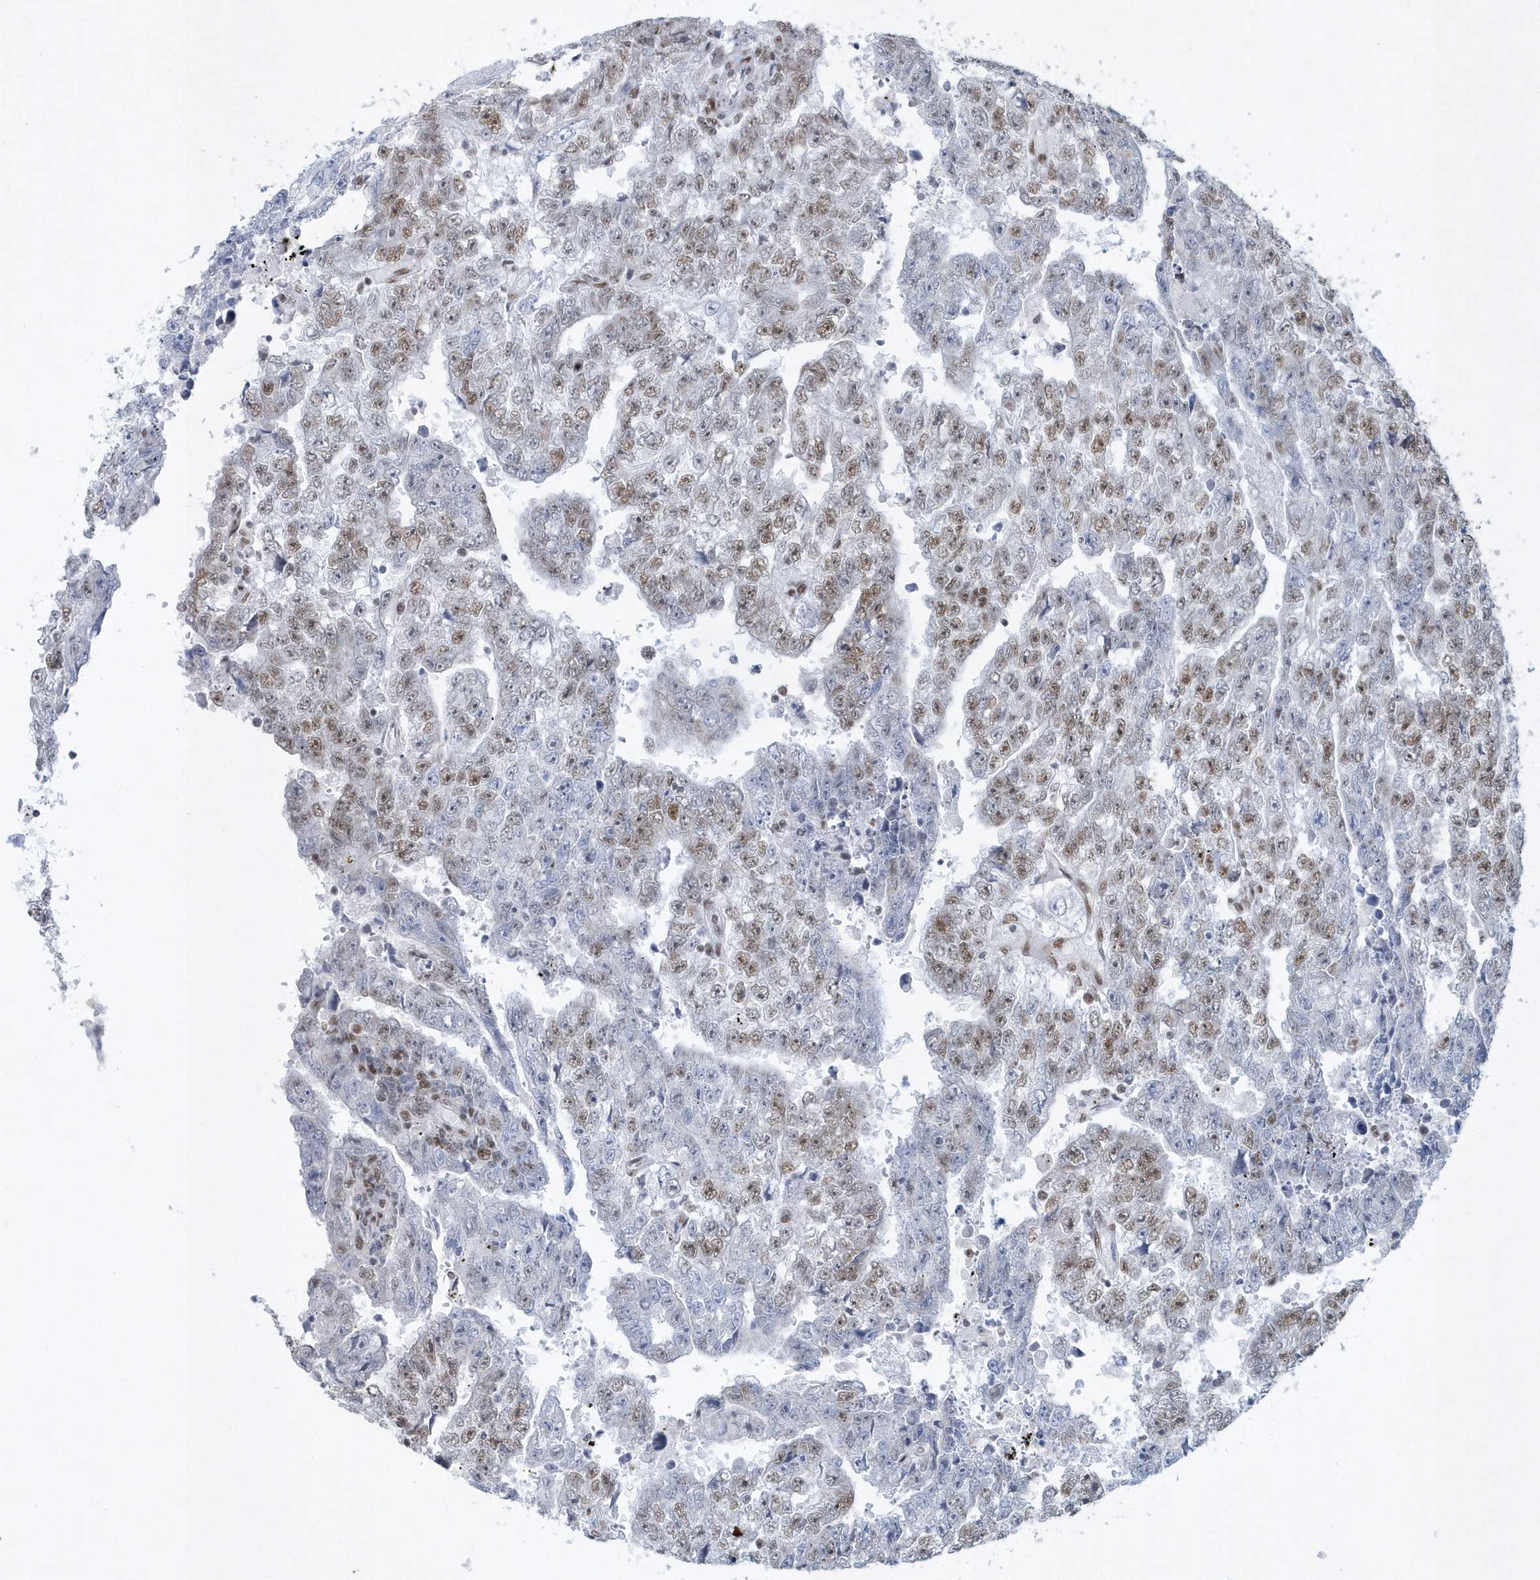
{"staining": {"intensity": "moderate", "quantity": "25%-75%", "location": "nuclear"}, "tissue": "testis cancer", "cell_type": "Tumor cells", "image_type": "cancer", "snomed": [{"axis": "morphology", "description": "Carcinoma, Embryonal, NOS"}, {"axis": "topography", "description": "Testis"}], "caption": "IHC of embryonal carcinoma (testis) shows medium levels of moderate nuclear staining in about 25%-75% of tumor cells.", "gene": "DCLRE1A", "patient": {"sex": "male", "age": 25}}